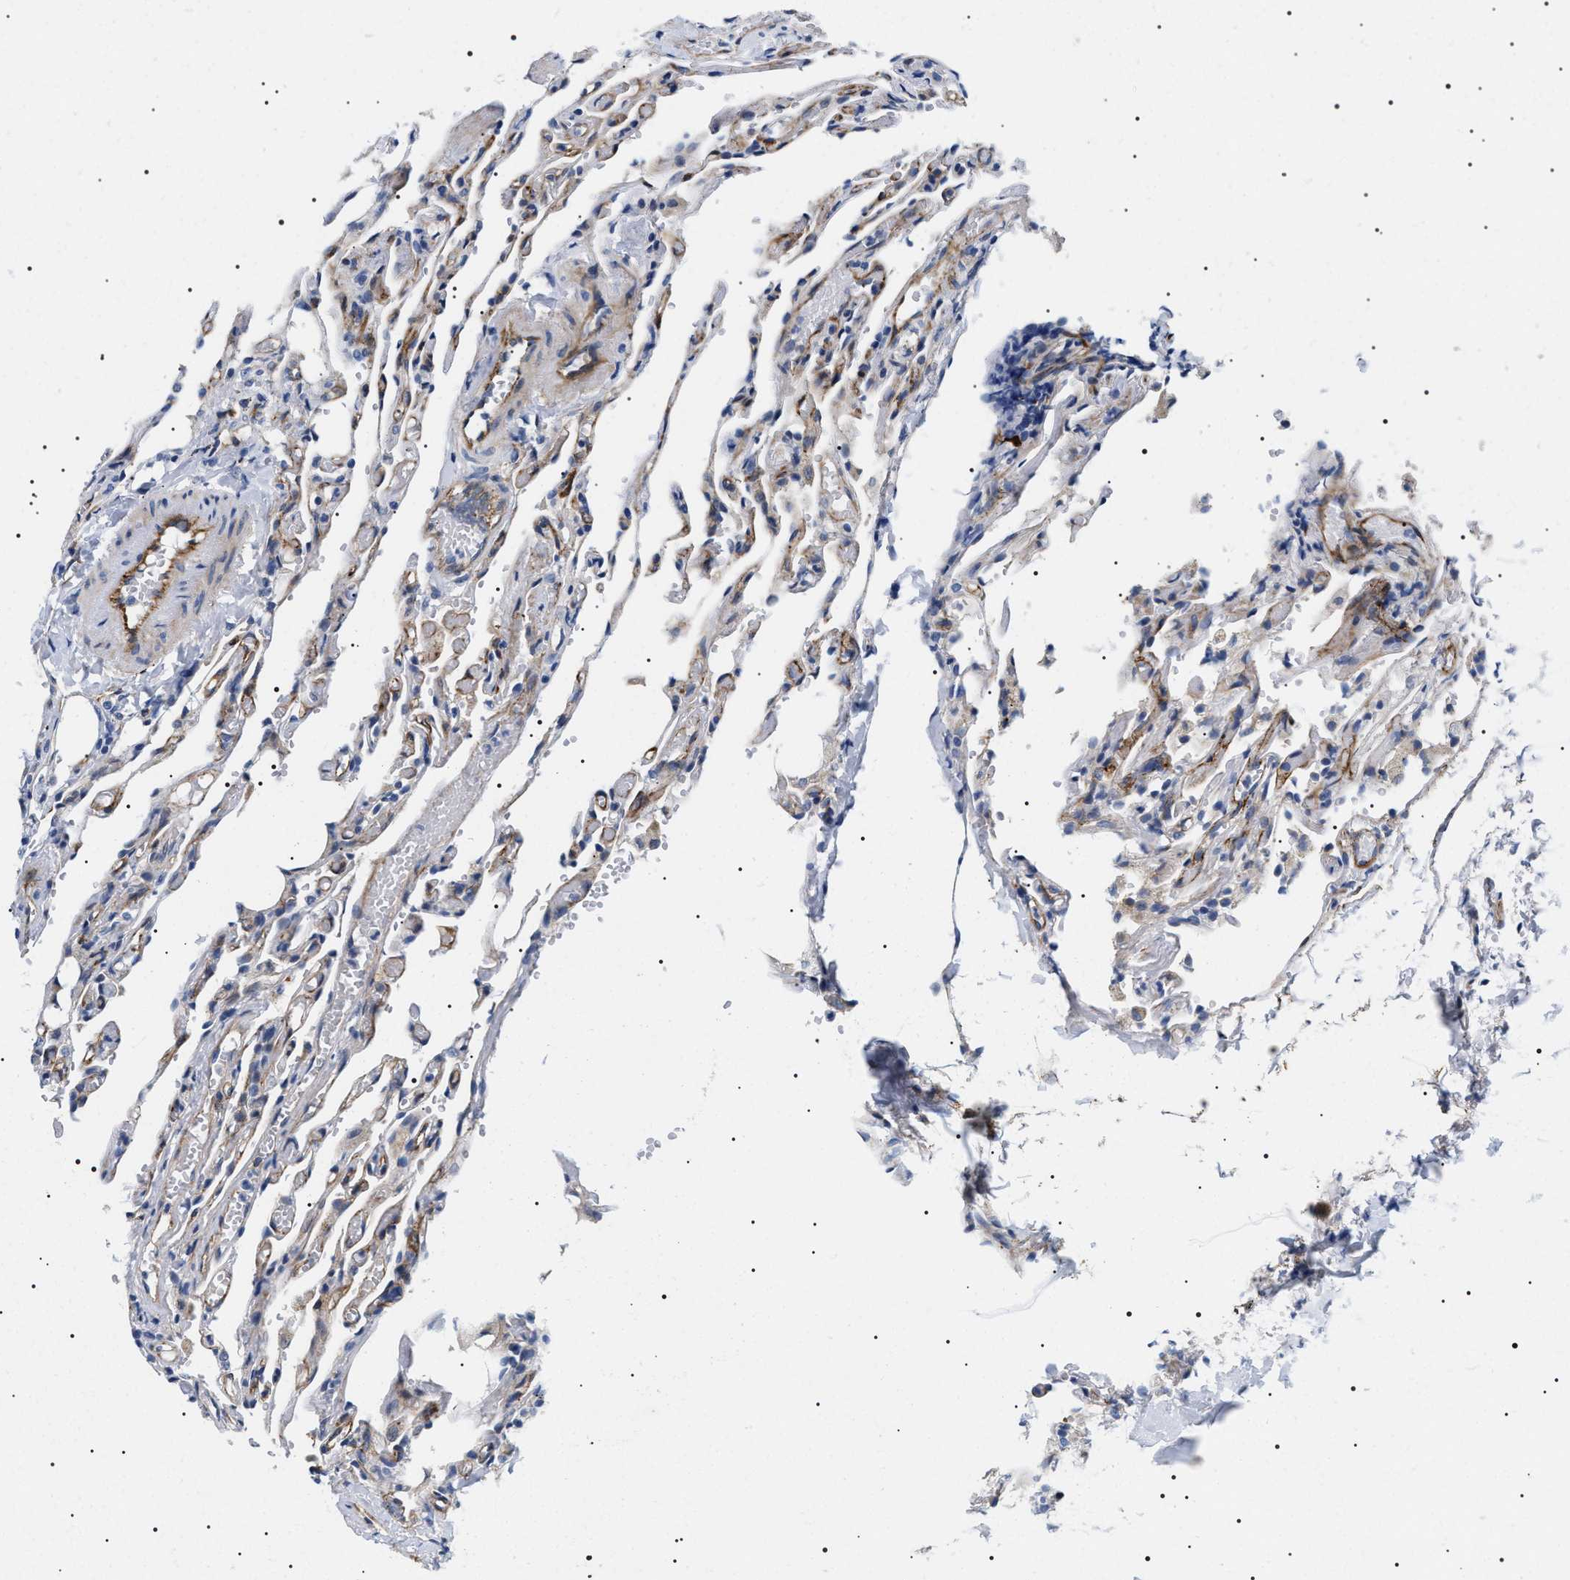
{"staining": {"intensity": "negative", "quantity": "none", "location": "none"}, "tissue": "lung", "cell_type": "Alveolar cells", "image_type": "normal", "snomed": [{"axis": "morphology", "description": "Normal tissue, NOS"}, {"axis": "topography", "description": "Lung"}], "caption": "Unremarkable lung was stained to show a protein in brown. There is no significant staining in alveolar cells. (DAB (3,3'-diaminobenzidine) immunohistochemistry (IHC), high magnification).", "gene": "TMEM222", "patient": {"sex": "male", "age": 21}}